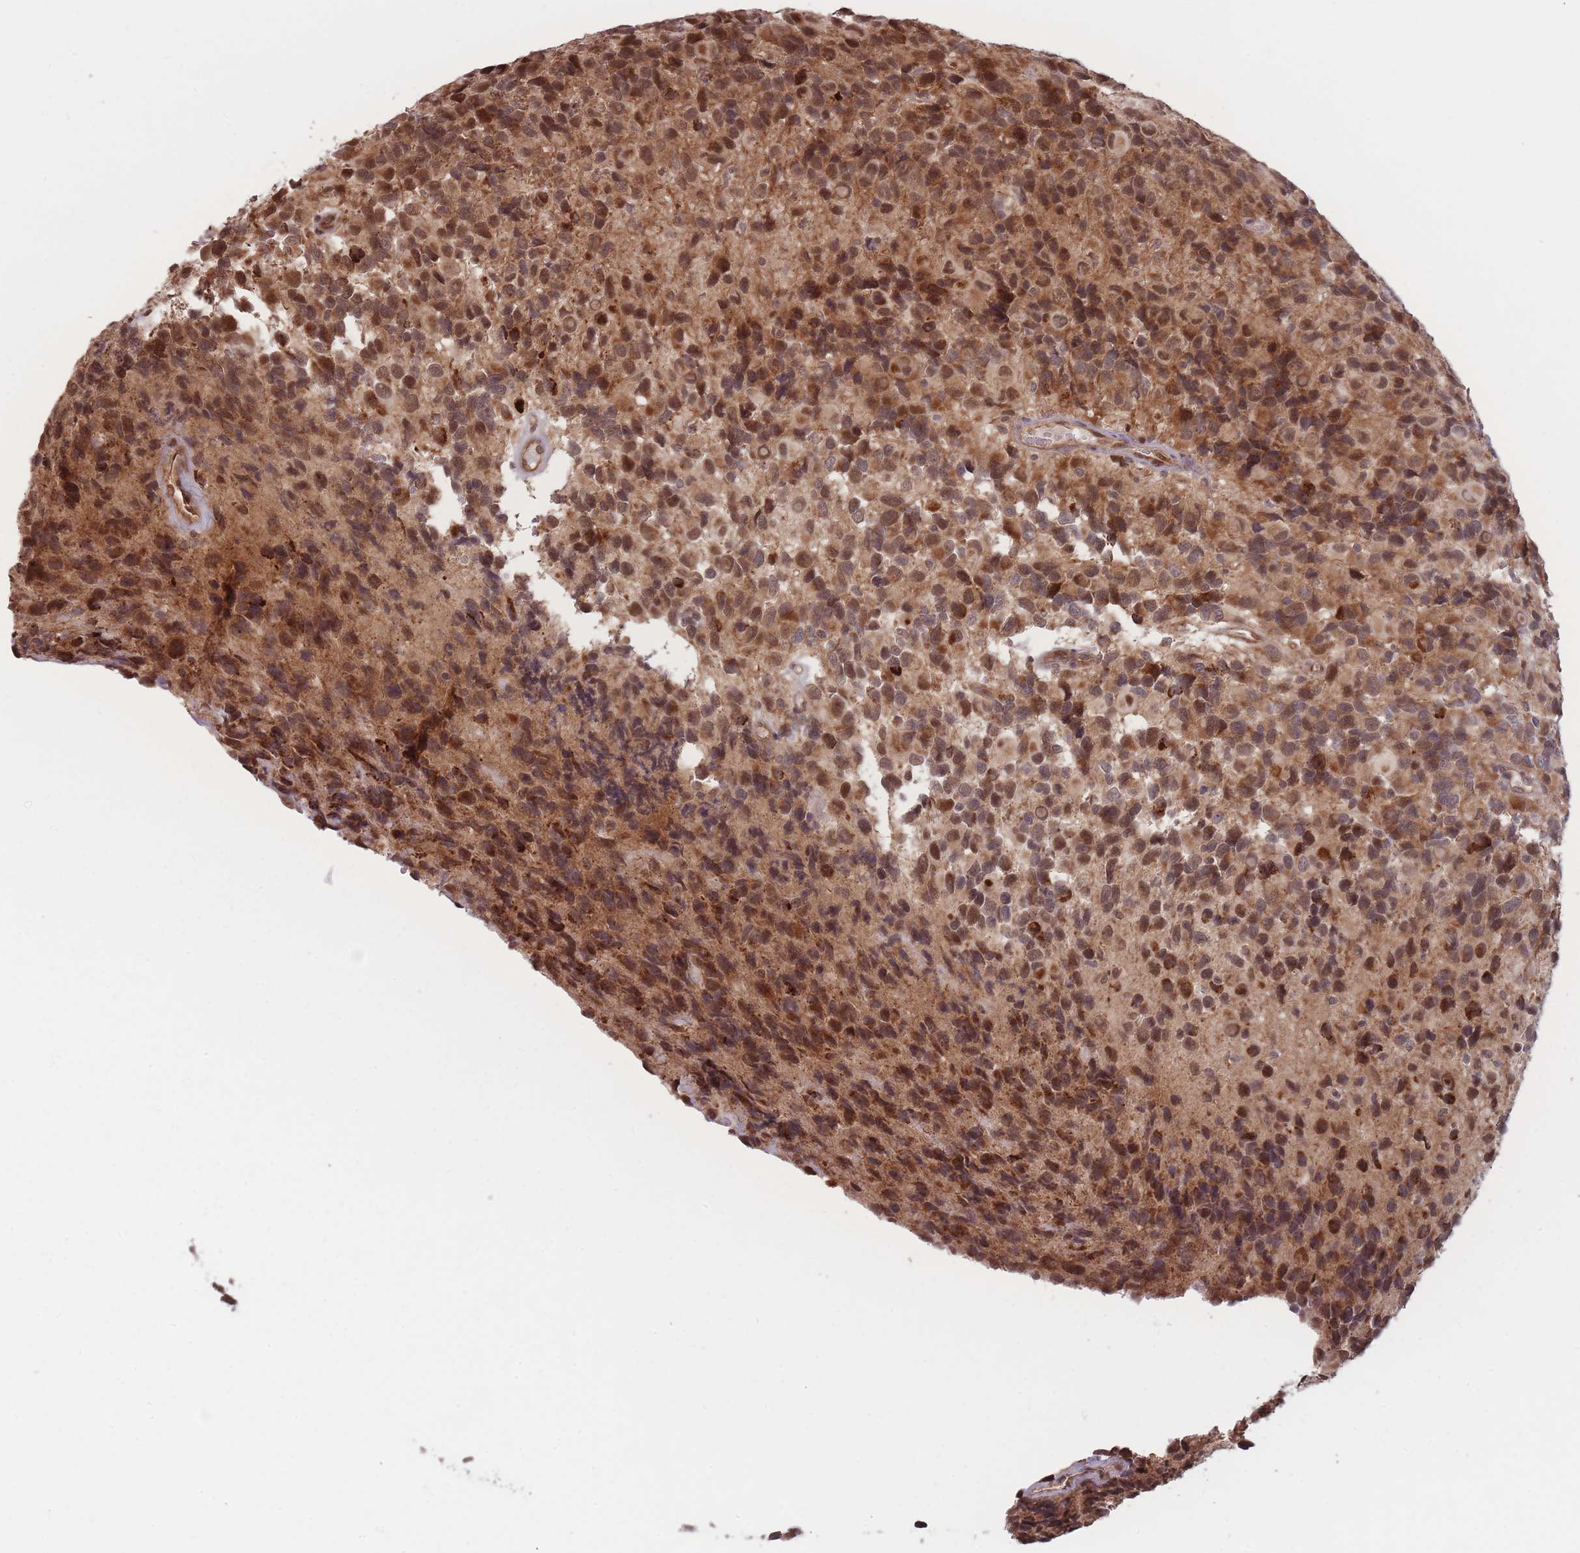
{"staining": {"intensity": "moderate", "quantity": ">75%", "location": "cytoplasmic/membranous"}, "tissue": "glioma", "cell_type": "Tumor cells", "image_type": "cancer", "snomed": [{"axis": "morphology", "description": "Glioma, malignant, High grade"}, {"axis": "topography", "description": "Brain"}], "caption": "IHC micrograph of neoplastic tissue: malignant high-grade glioma stained using IHC shows medium levels of moderate protein expression localized specifically in the cytoplasmic/membranous of tumor cells, appearing as a cytoplasmic/membranous brown color.", "gene": "RPS18", "patient": {"sex": "male", "age": 77}}